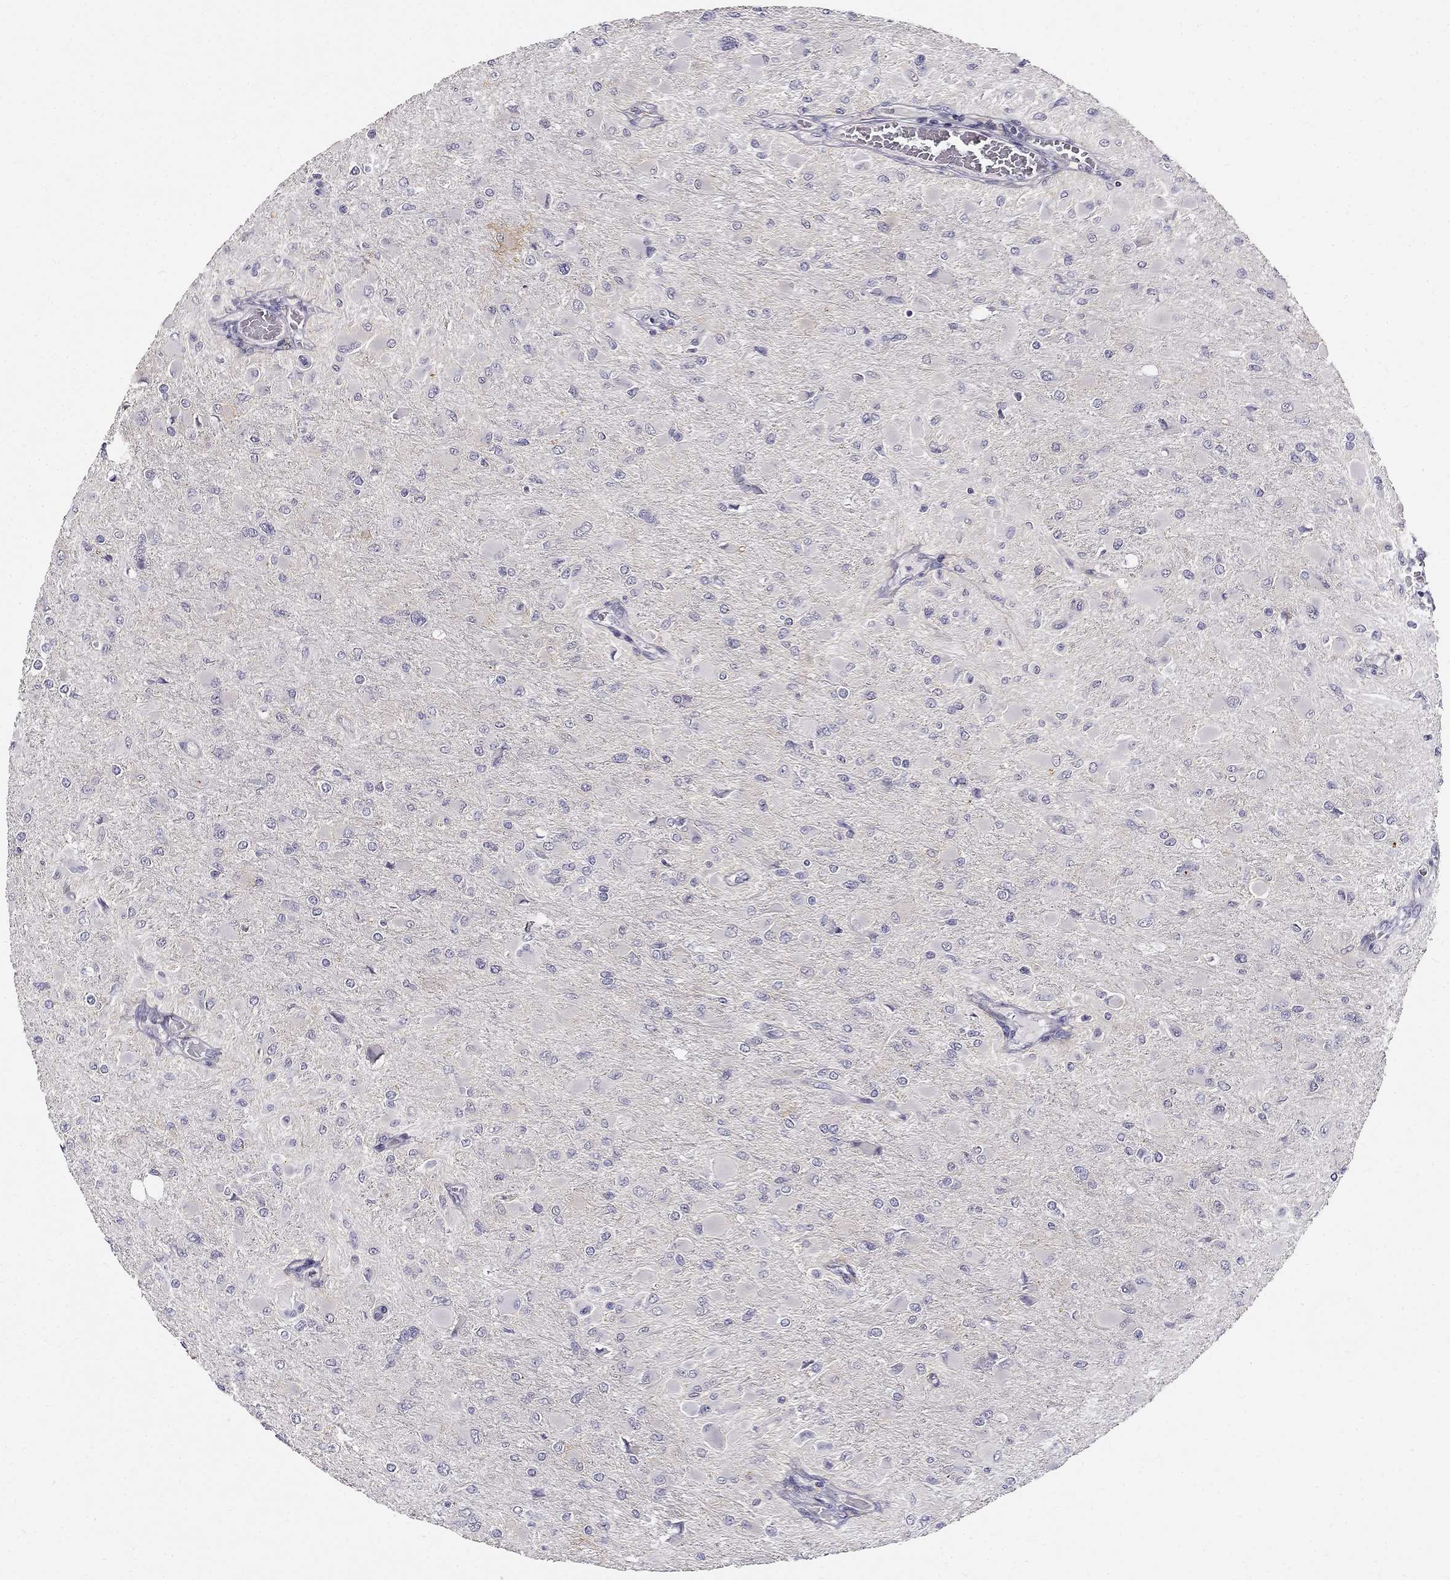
{"staining": {"intensity": "negative", "quantity": "none", "location": "none"}, "tissue": "glioma", "cell_type": "Tumor cells", "image_type": "cancer", "snomed": [{"axis": "morphology", "description": "Glioma, malignant, High grade"}, {"axis": "topography", "description": "Cerebral cortex"}], "caption": "A photomicrograph of glioma stained for a protein reveals no brown staining in tumor cells. The staining is performed using DAB brown chromogen with nuclei counter-stained in using hematoxylin.", "gene": "CNR1", "patient": {"sex": "female", "age": 36}}